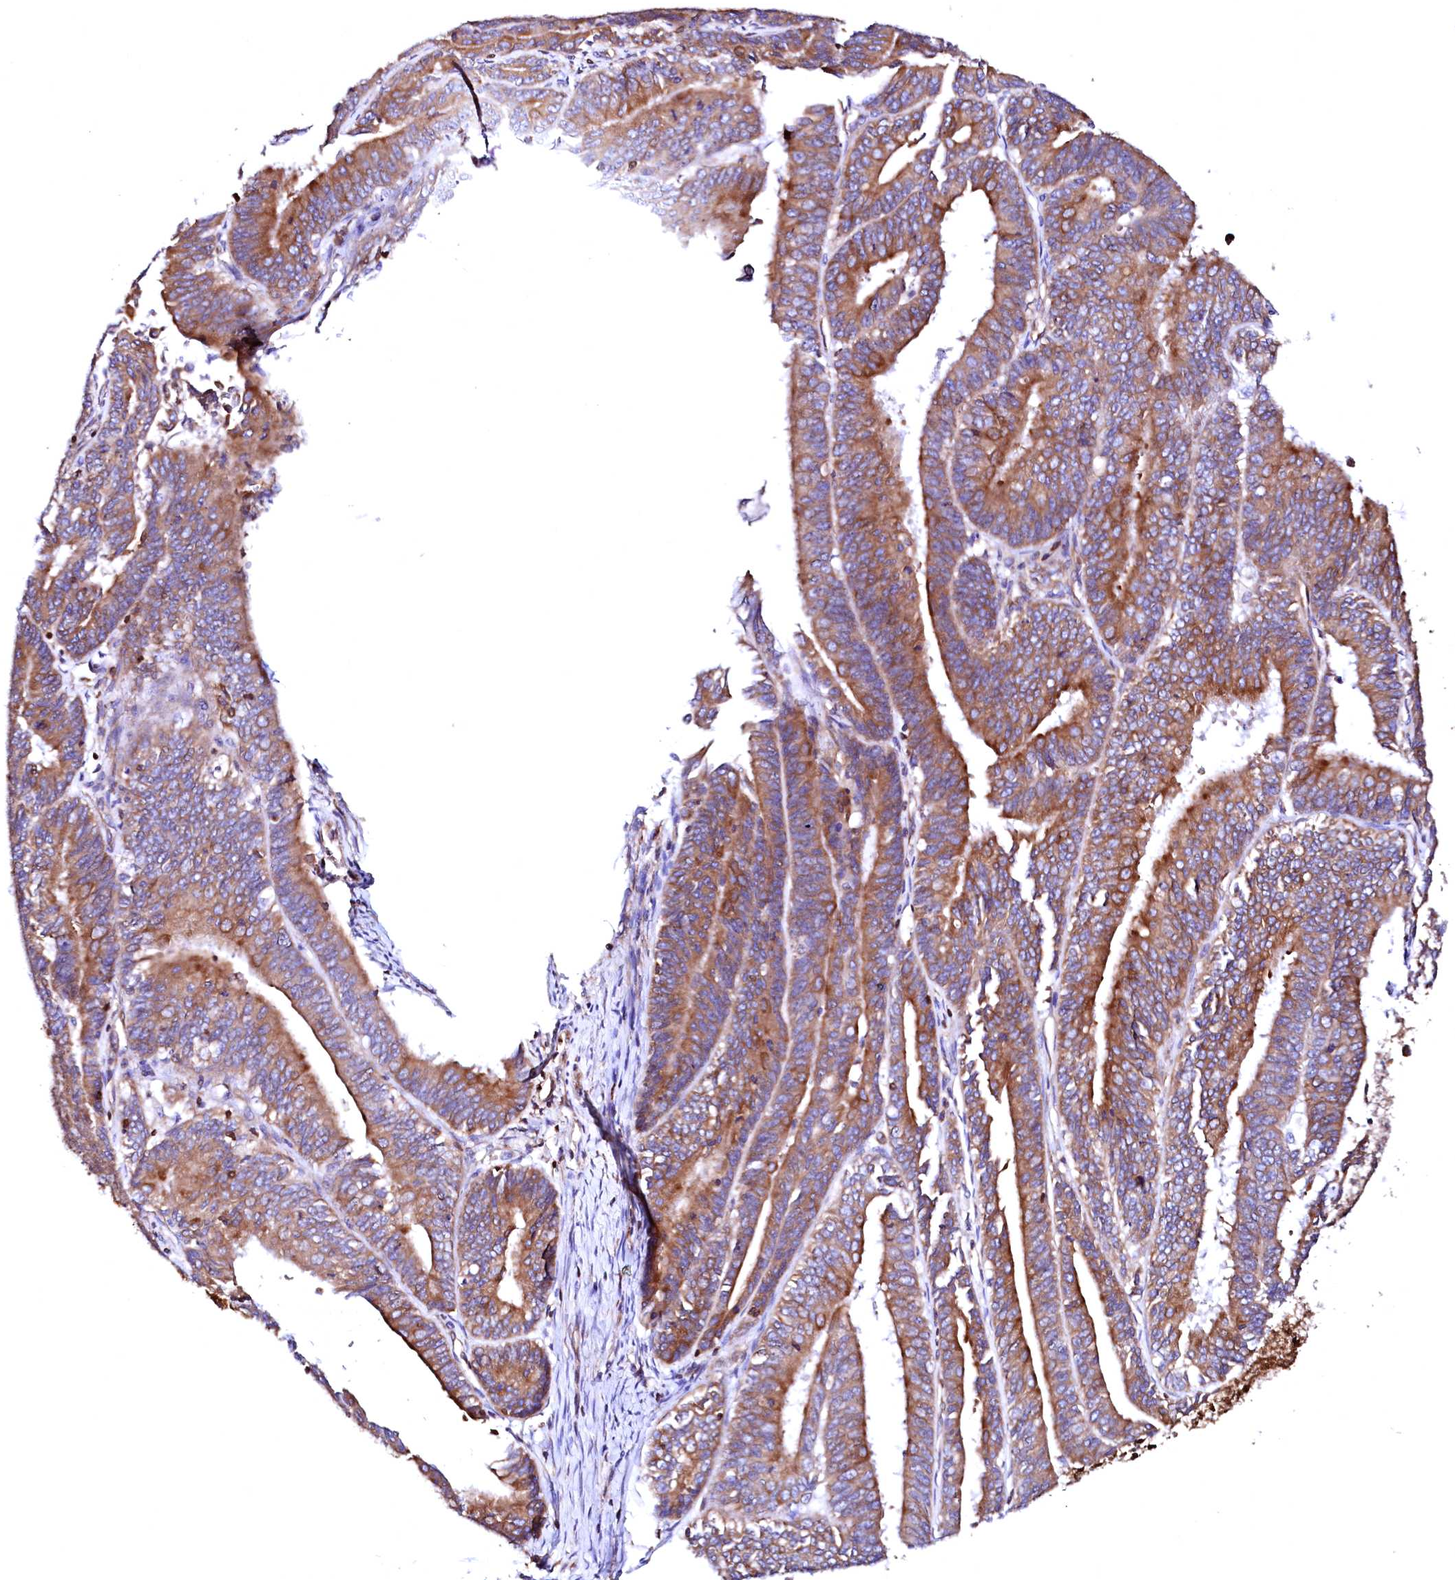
{"staining": {"intensity": "moderate", "quantity": ">75%", "location": "cytoplasmic/membranous"}, "tissue": "endometrial cancer", "cell_type": "Tumor cells", "image_type": "cancer", "snomed": [{"axis": "morphology", "description": "Adenocarcinoma, NOS"}, {"axis": "topography", "description": "Endometrium"}], "caption": "Immunohistochemical staining of adenocarcinoma (endometrial) demonstrates moderate cytoplasmic/membranous protein expression in about >75% of tumor cells.", "gene": "DERL1", "patient": {"sex": "female", "age": 73}}